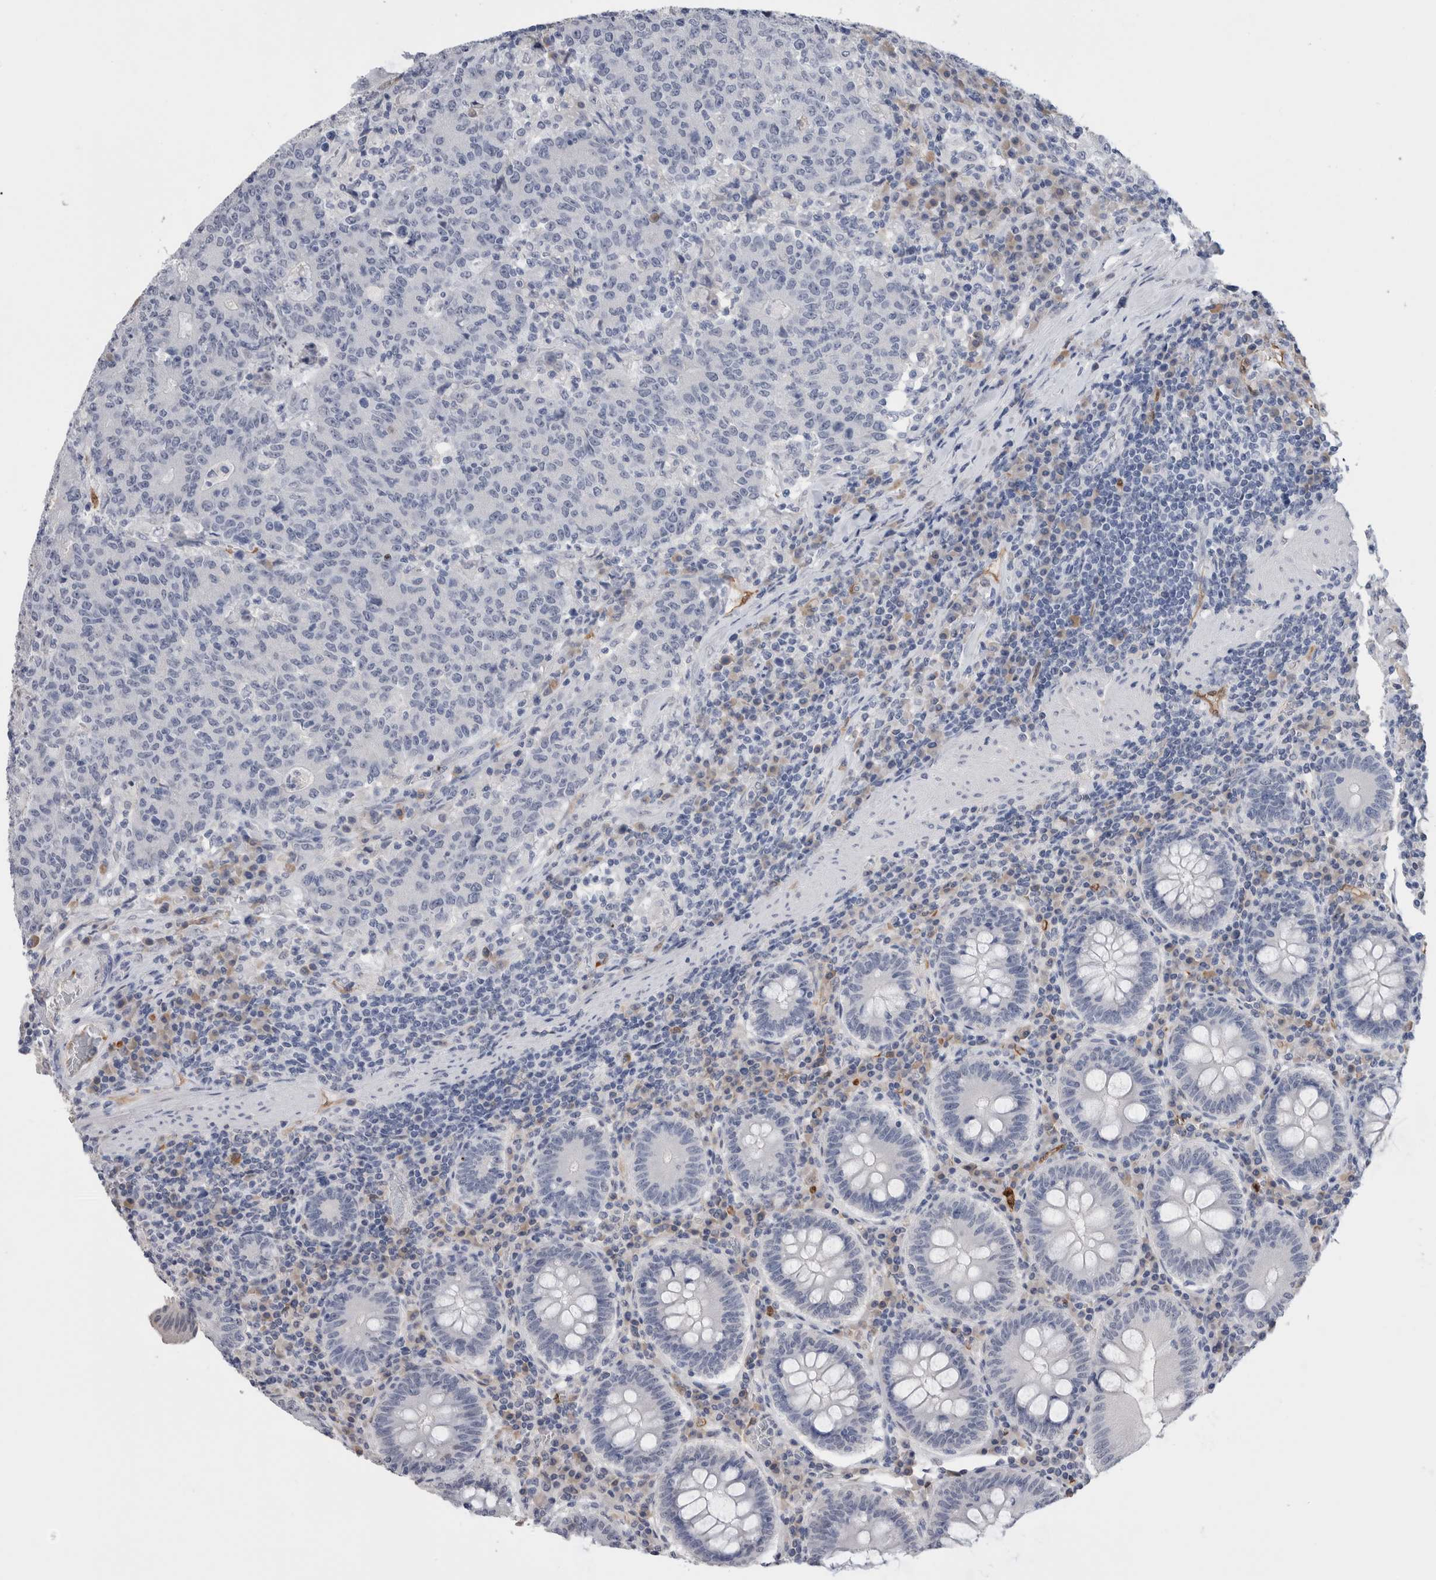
{"staining": {"intensity": "negative", "quantity": "none", "location": "none"}, "tissue": "colorectal cancer", "cell_type": "Tumor cells", "image_type": "cancer", "snomed": [{"axis": "morphology", "description": "Adenocarcinoma, NOS"}, {"axis": "topography", "description": "Colon"}], "caption": "IHC of colorectal cancer exhibits no staining in tumor cells. (IHC, brightfield microscopy, high magnification).", "gene": "FABP4", "patient": {"sex": "female", "age": 75}}